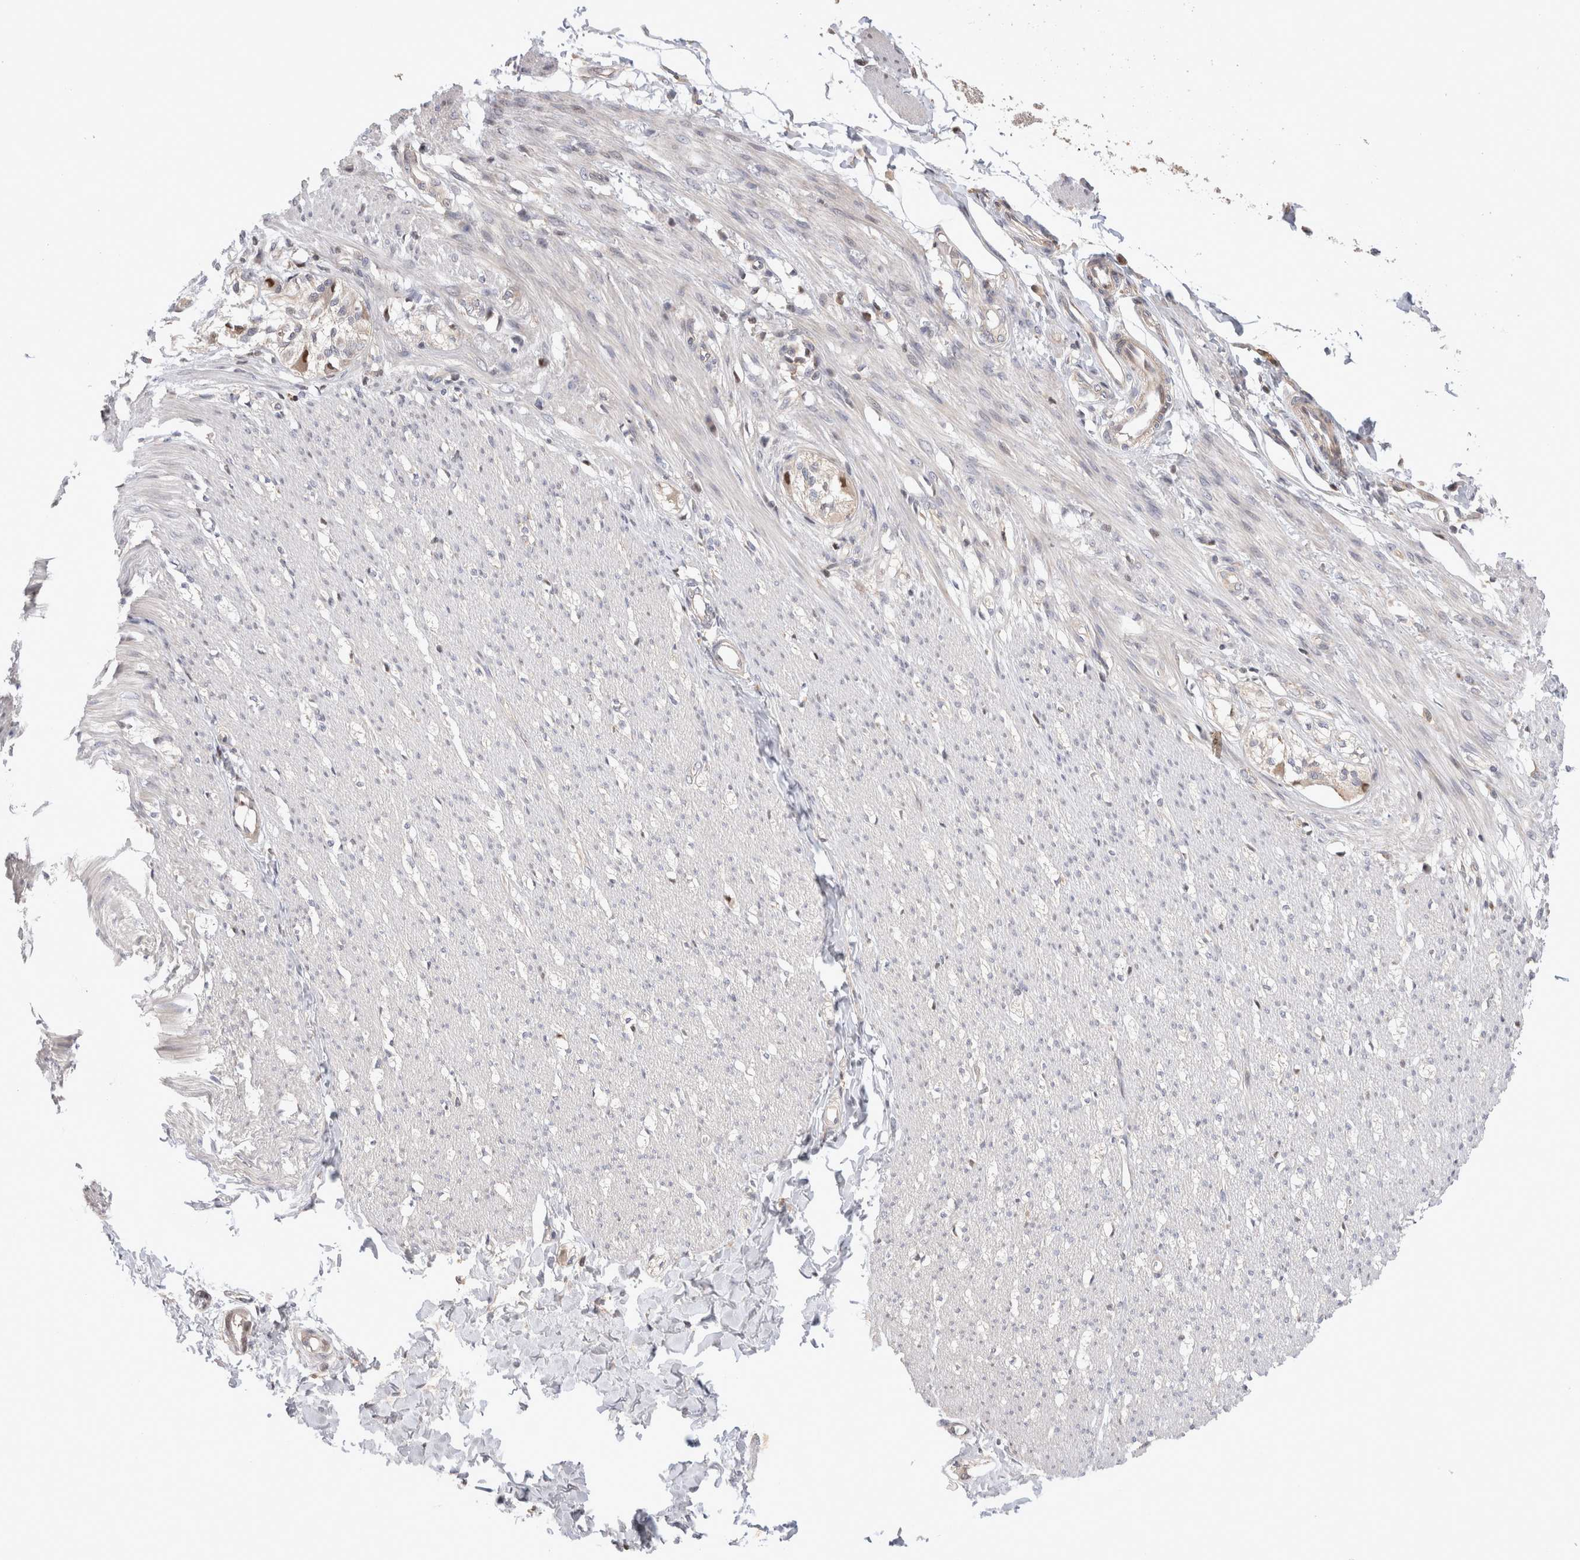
{"staining": {"intensity": "weak", "quantity": "25%-75%", "location": "cytoplasmic/membranous"}, "tissue": "smooth muscle", "cell_type": "Smooth muscle cells", "image_type": "normal", "snomed": [{"axis": "morphology", "description": "Normal tissue, NOS"}, {"axis": "morphology", "description": "Adenocarcinoma, NOS"}, {"axis": "topography", "description": "Smooth muscle"}, {"axis": "topography", "description": "Colon"}], "caption": "Smooth muscle cells reveal weak cytoplasmic/membranous expression in approximately 25%-75% of cells in benign smooth muscle. Nuclei are stained in blue.", "gene": "HTT", "patient": {"sex": "male", "age": 14}}